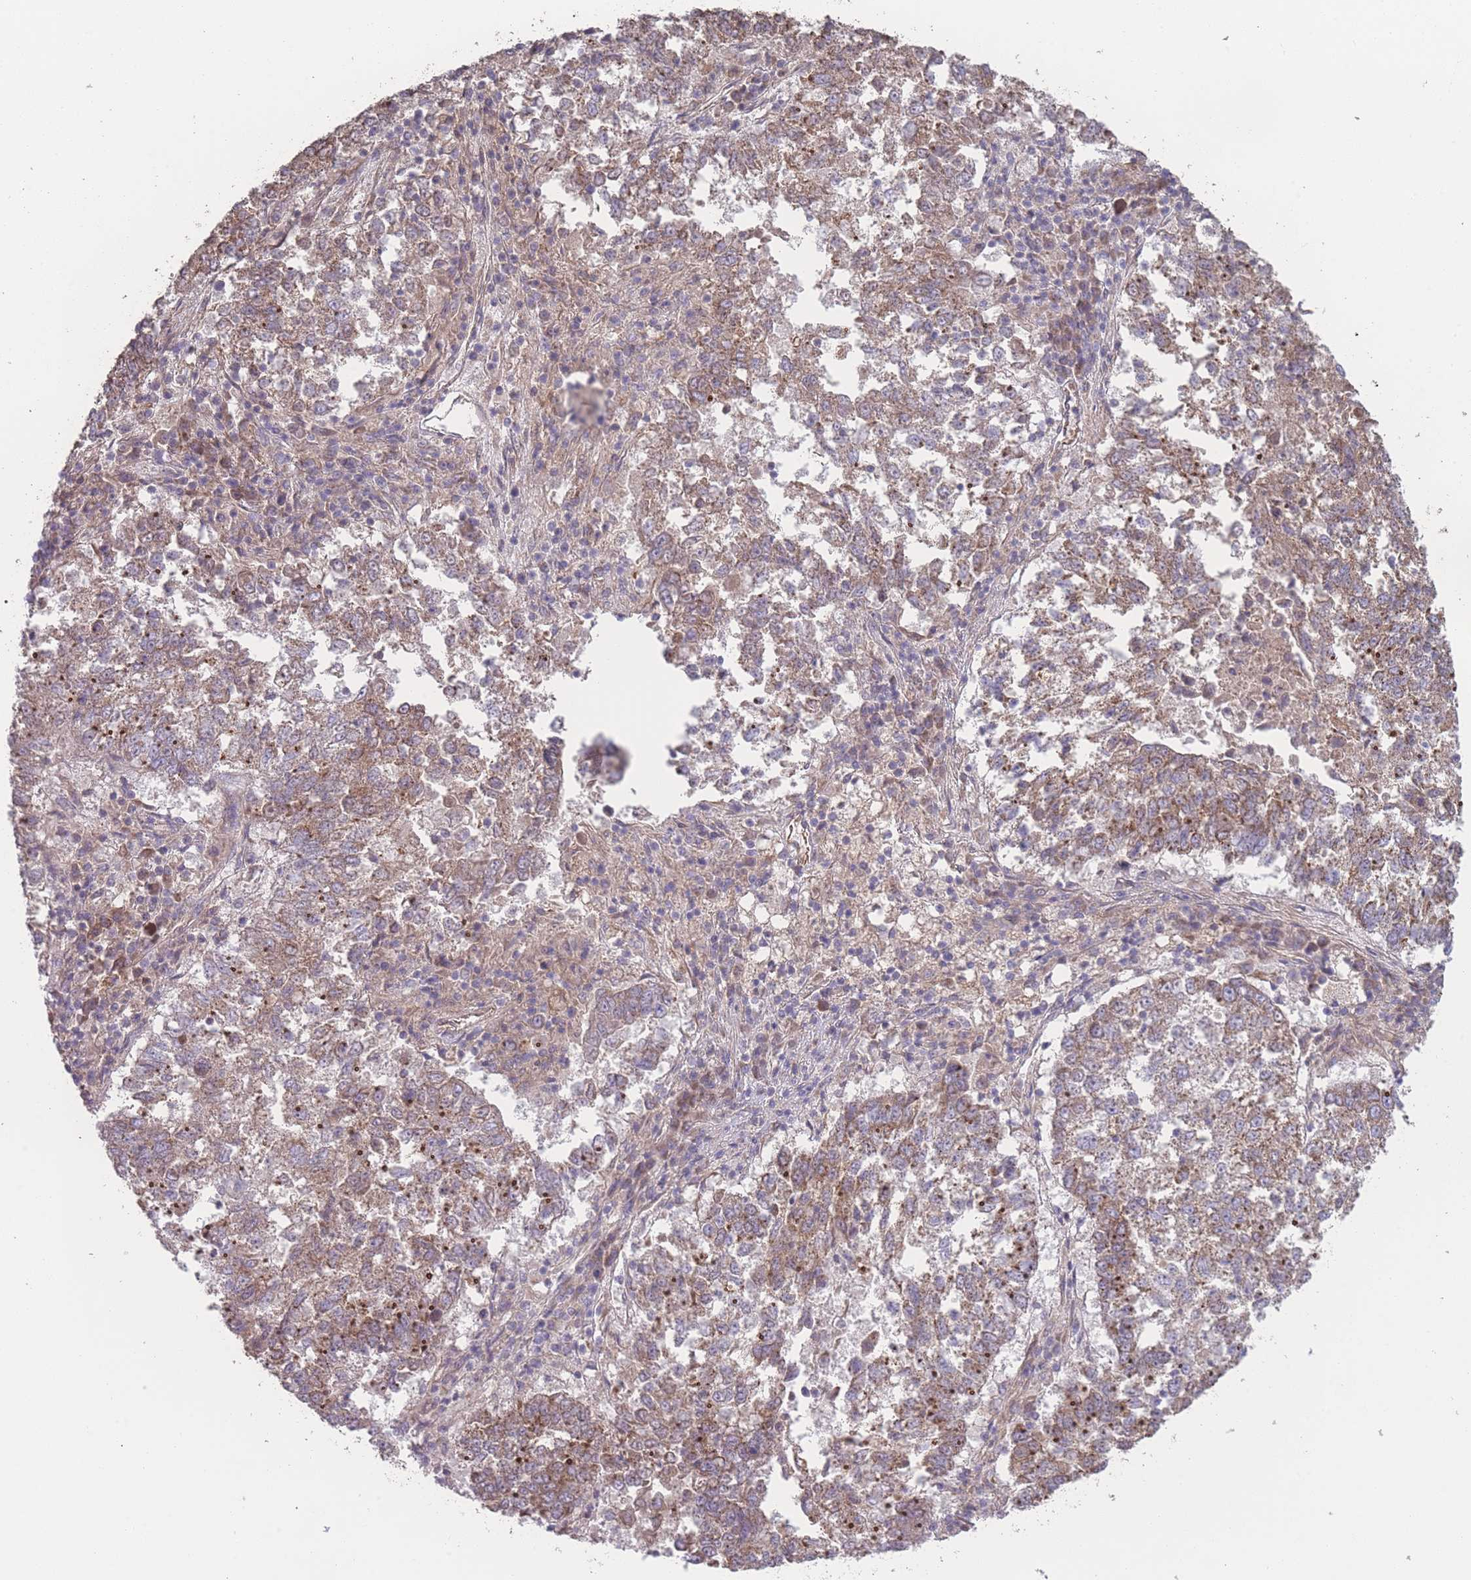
{"staining": {"intensity": "moderate", "quantity": ">75%", "location": "cytoplasmic/membranous"}, "tissue": "lung cancer", "cell_type": "Tumor cells", "image_type": "cancer", "snomed": [{"axis": "morphology", "description": "Squamous cell carcinoma, NOS"}, {"axis": "topography", "description": "Lung"}], "caption": "High-power microscopy captured an immunohistochemistry image of lung cancer (squamous cell carcinoma), revealing moderate cytoplasmic/membranous positivity in approximately >75% of tumor cells.", "gene": "PXMP4", "patient": {"sex": "male", "age": 73}}